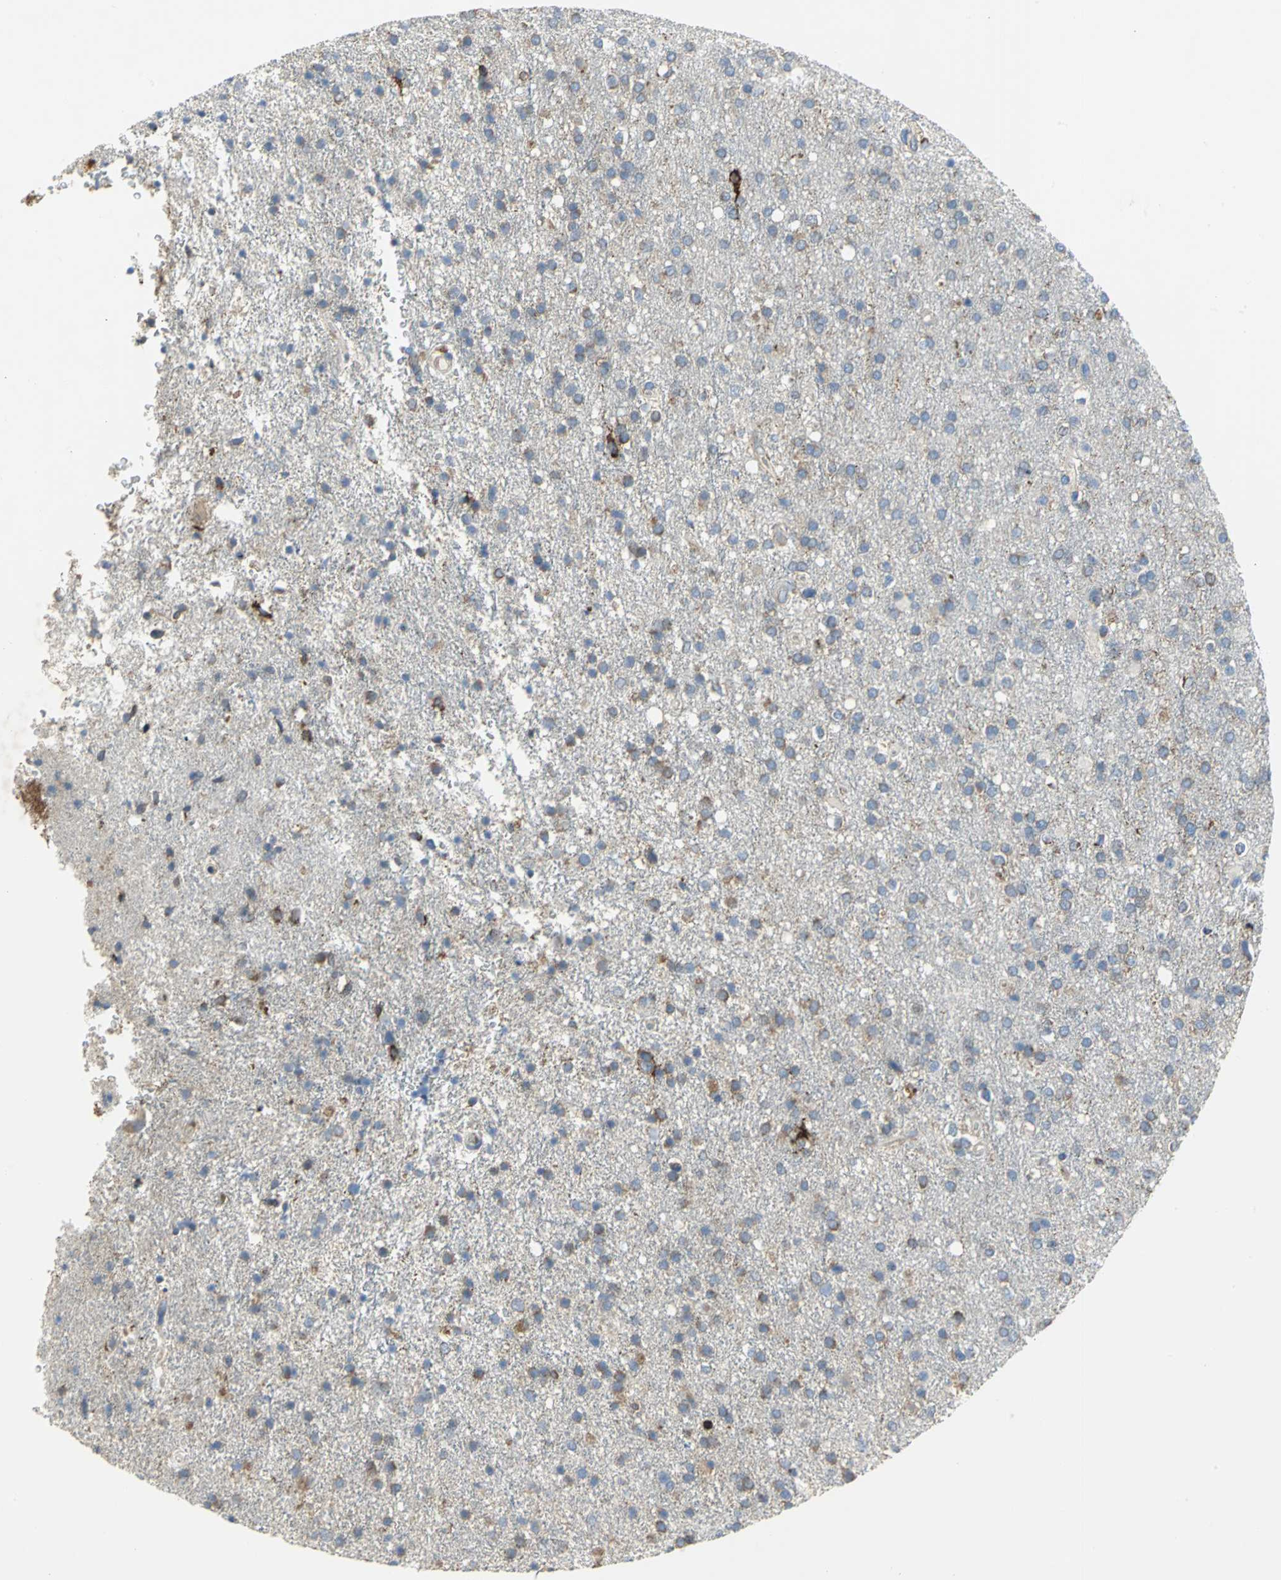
{"staining": {"intensity": "moderate", "quantity": ">75%", "location": "cytoplasmic/membranous"}, "tissue": "glioma", "cell_type": "Tumor cells", "image_type": "cancer", "snomed": [{"axis": "morphology", "description": "Glioma, malignant, High grade"}, {"axis": "topography", "description": "Brain"}], "caption": "DAB immunohistochemical staining of malignant high-grade glioma reveals moderate cytoplasmic/membranous protein staining in approximately >75% of tumor cells.", "gene": "TULP4", "patient": {"sex": "male", "age": 33}}